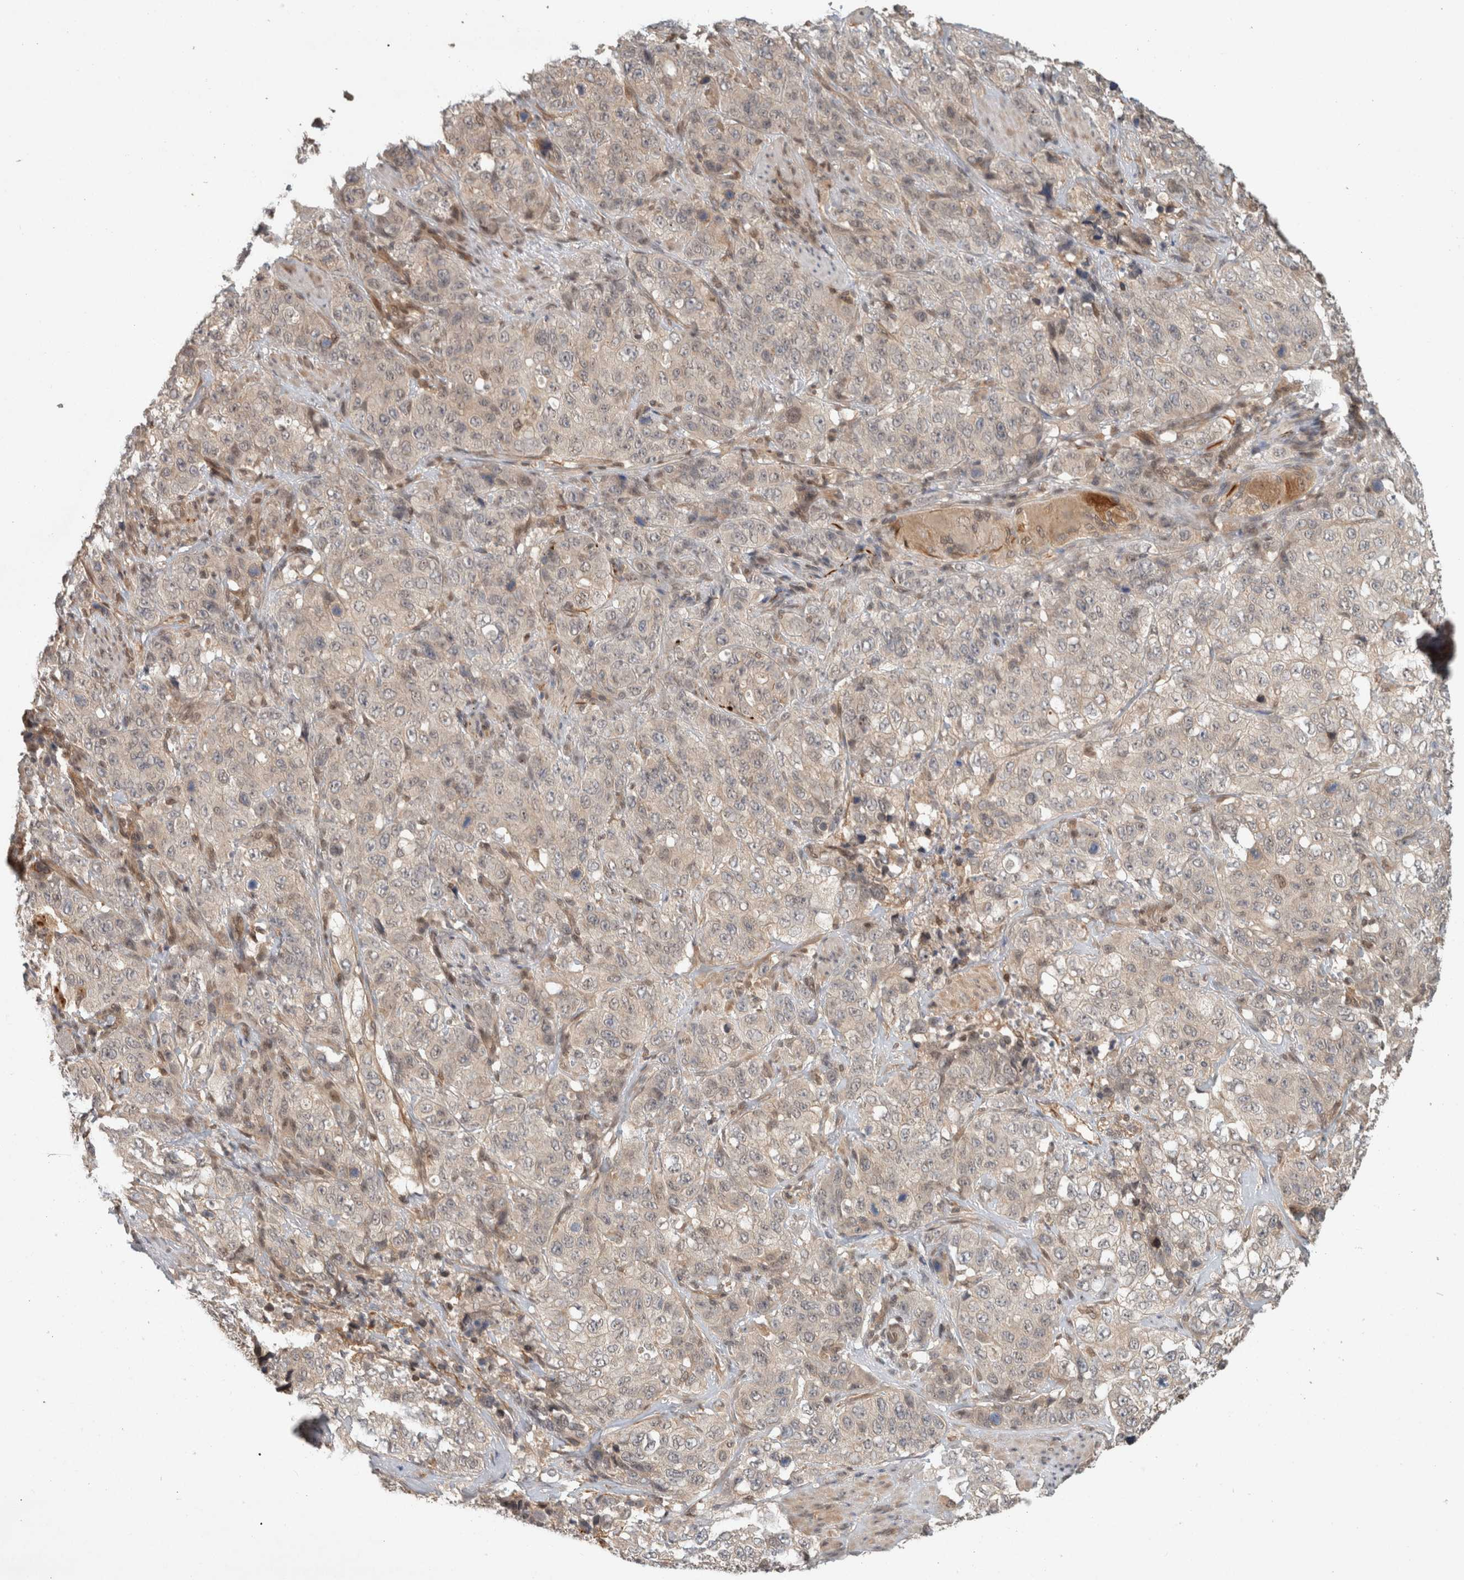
{"staining": {"intensity": "weak", "quantity": "<25%", "location": "cytoplasmic/membranous"}, "tissue": "stomach cancer", "cell_type": "Tumor cells", "image_type": "cancer", "snomed": [{"axis": "morphology", "description": "Adenocarcinoma, NOS"}, {"axis": "topography", "description": "Stomach"}], "caption": "Photomicrograph shows no significant protein staining in tumor cells of stomach cancer.", "gene": "CAAP1", "patient": {"sex": "male", "age": 48}}